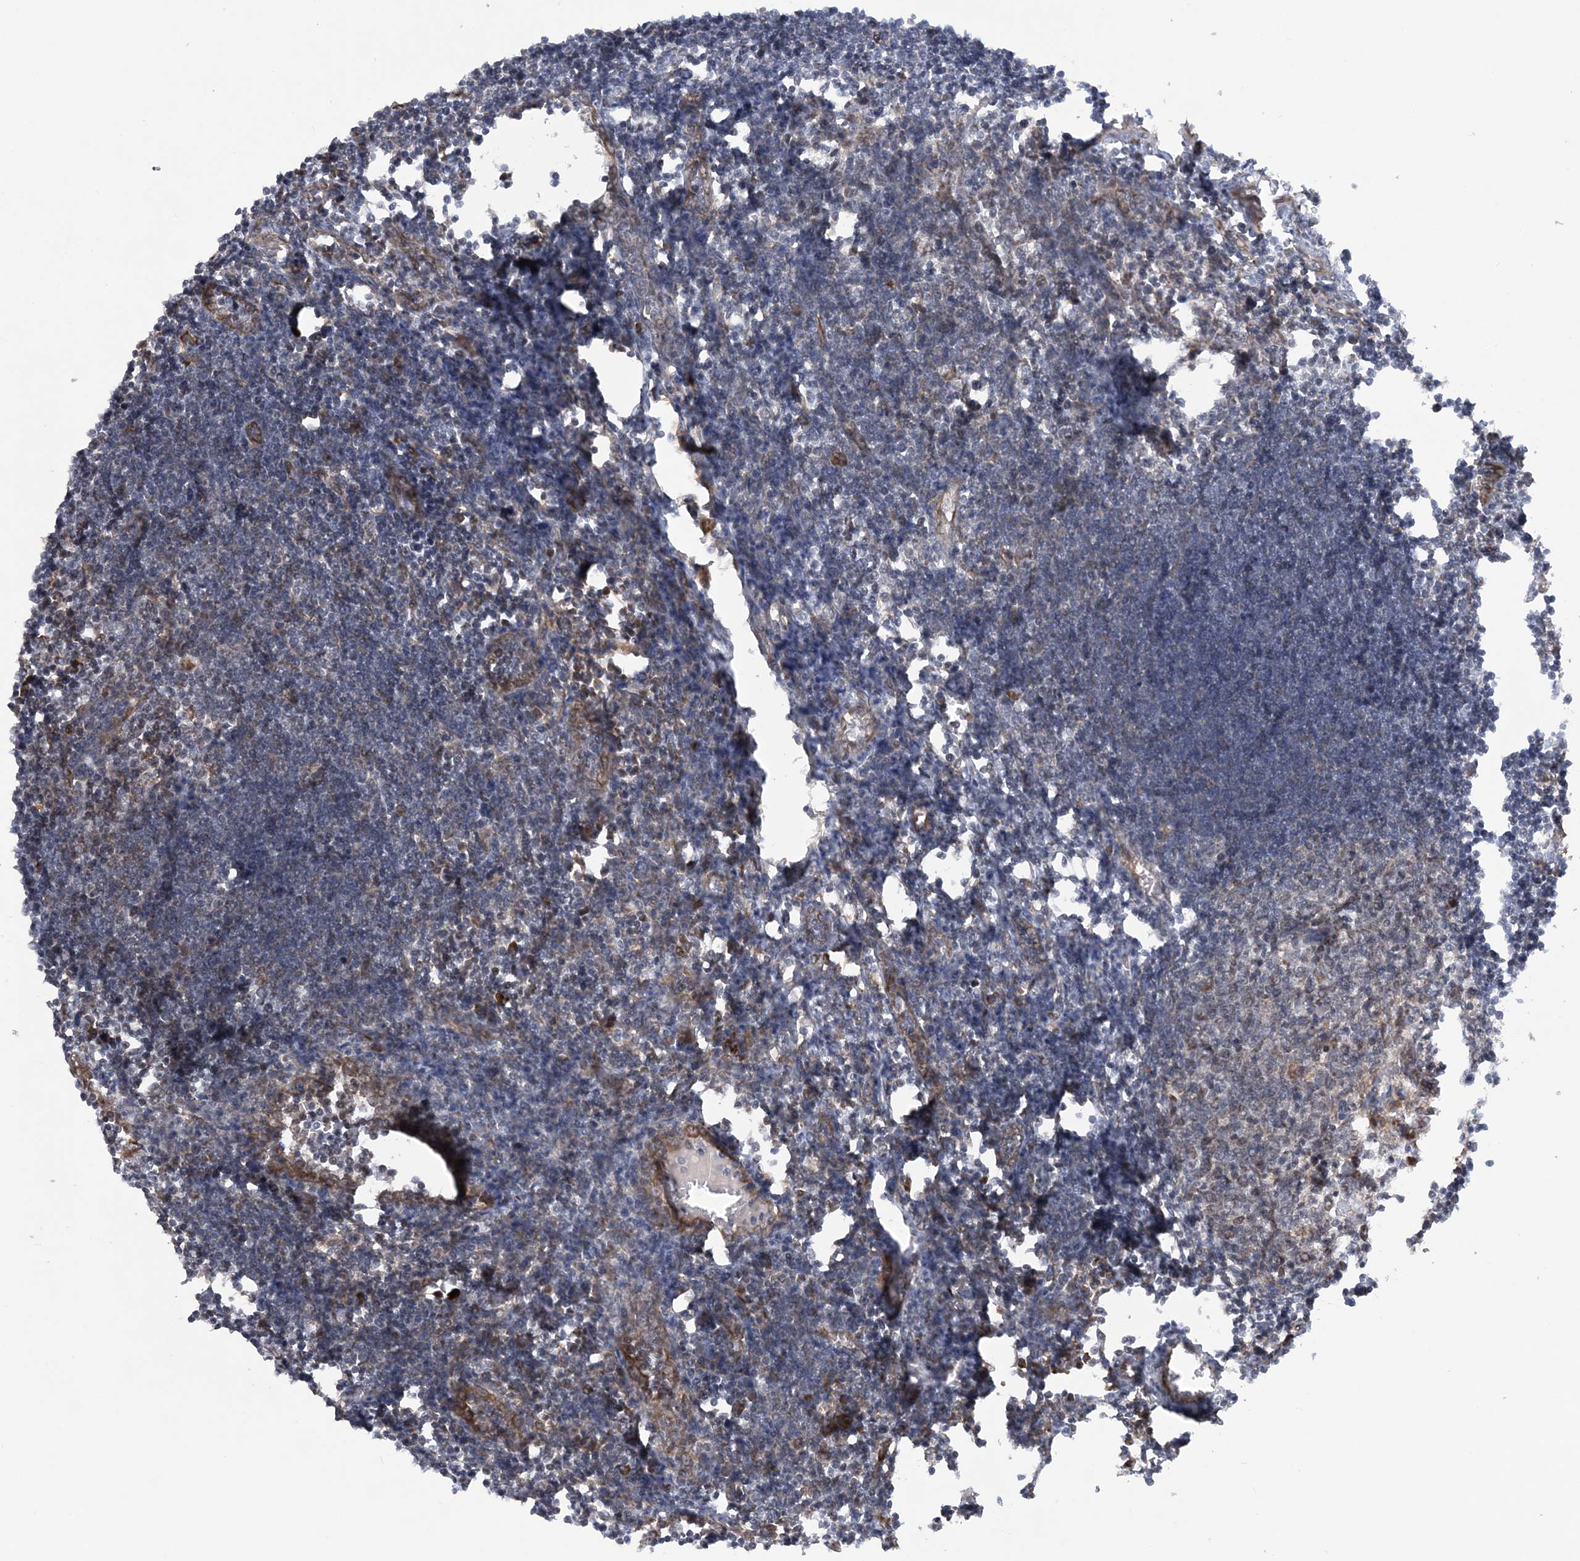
{"staining": {"intensity": "moderate", "quantity": "<25%", "location": "cytoplasmic/membranous"}, "tissue": "lymph node", "cell_type": "Germinal center cells", "image_type": "normal", "snomed": [{"axis": "morphology", "description": "Normal tissue, NOS"}, {"axis": "morphology", "description": "Malignant melanoma, Metastatic site"}, {"axis": "topography", "description": "Lymph node"}], "caption": "This is a photomicrograph of IHC staining of unremarkable lymph node, which shows moderate staining in the cytoplasmic/membranous of germinal center cells.", "gene": "MRPL47", "patient": {"sex": "male", "age": 41}}